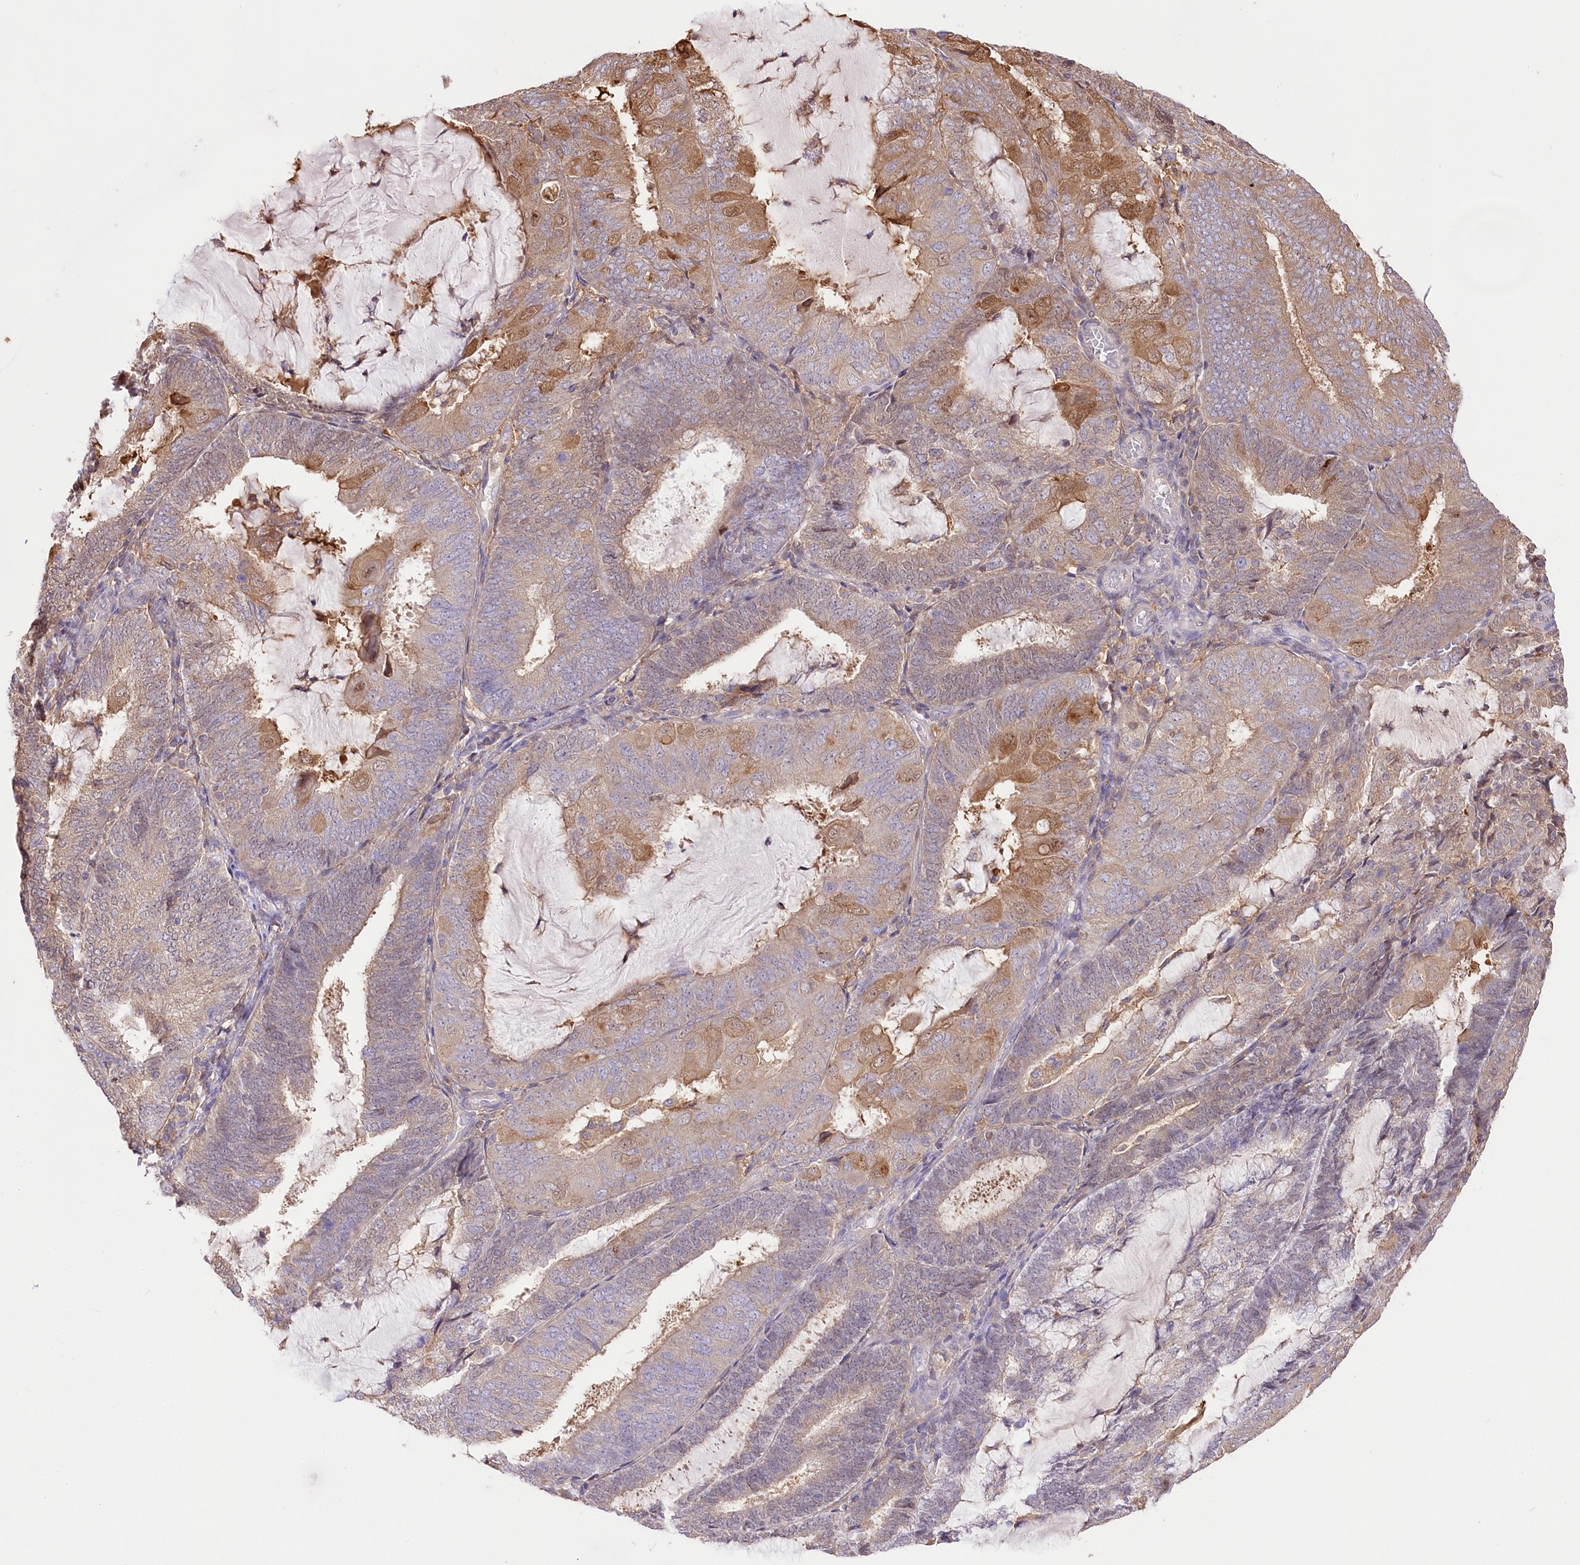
{"staining": {"intensity": "moderate", "quantity": "25%-75%", "location": "cytoplasmic/membranous"}, "tissue": "endometrial cancer", "cell_type": "Tumor cells", "image_type": "cancer", "snomed": [{"axis": "morphology", "description": "Adenocarcinoma, NOS"}, {"axis": "topography", "description": "Endometrium"}], "caption": "Immunohistochemical staining of human endometrial cancer (adenocarcinoma) exhibits moderate cytoplasmic/membranous protein staining in about 25%-75% of tumor cells. (IHC, brightfield microscopy, high magnification).", "gene": "UGP2", "patient": {"sex": "female", "age": 81}}